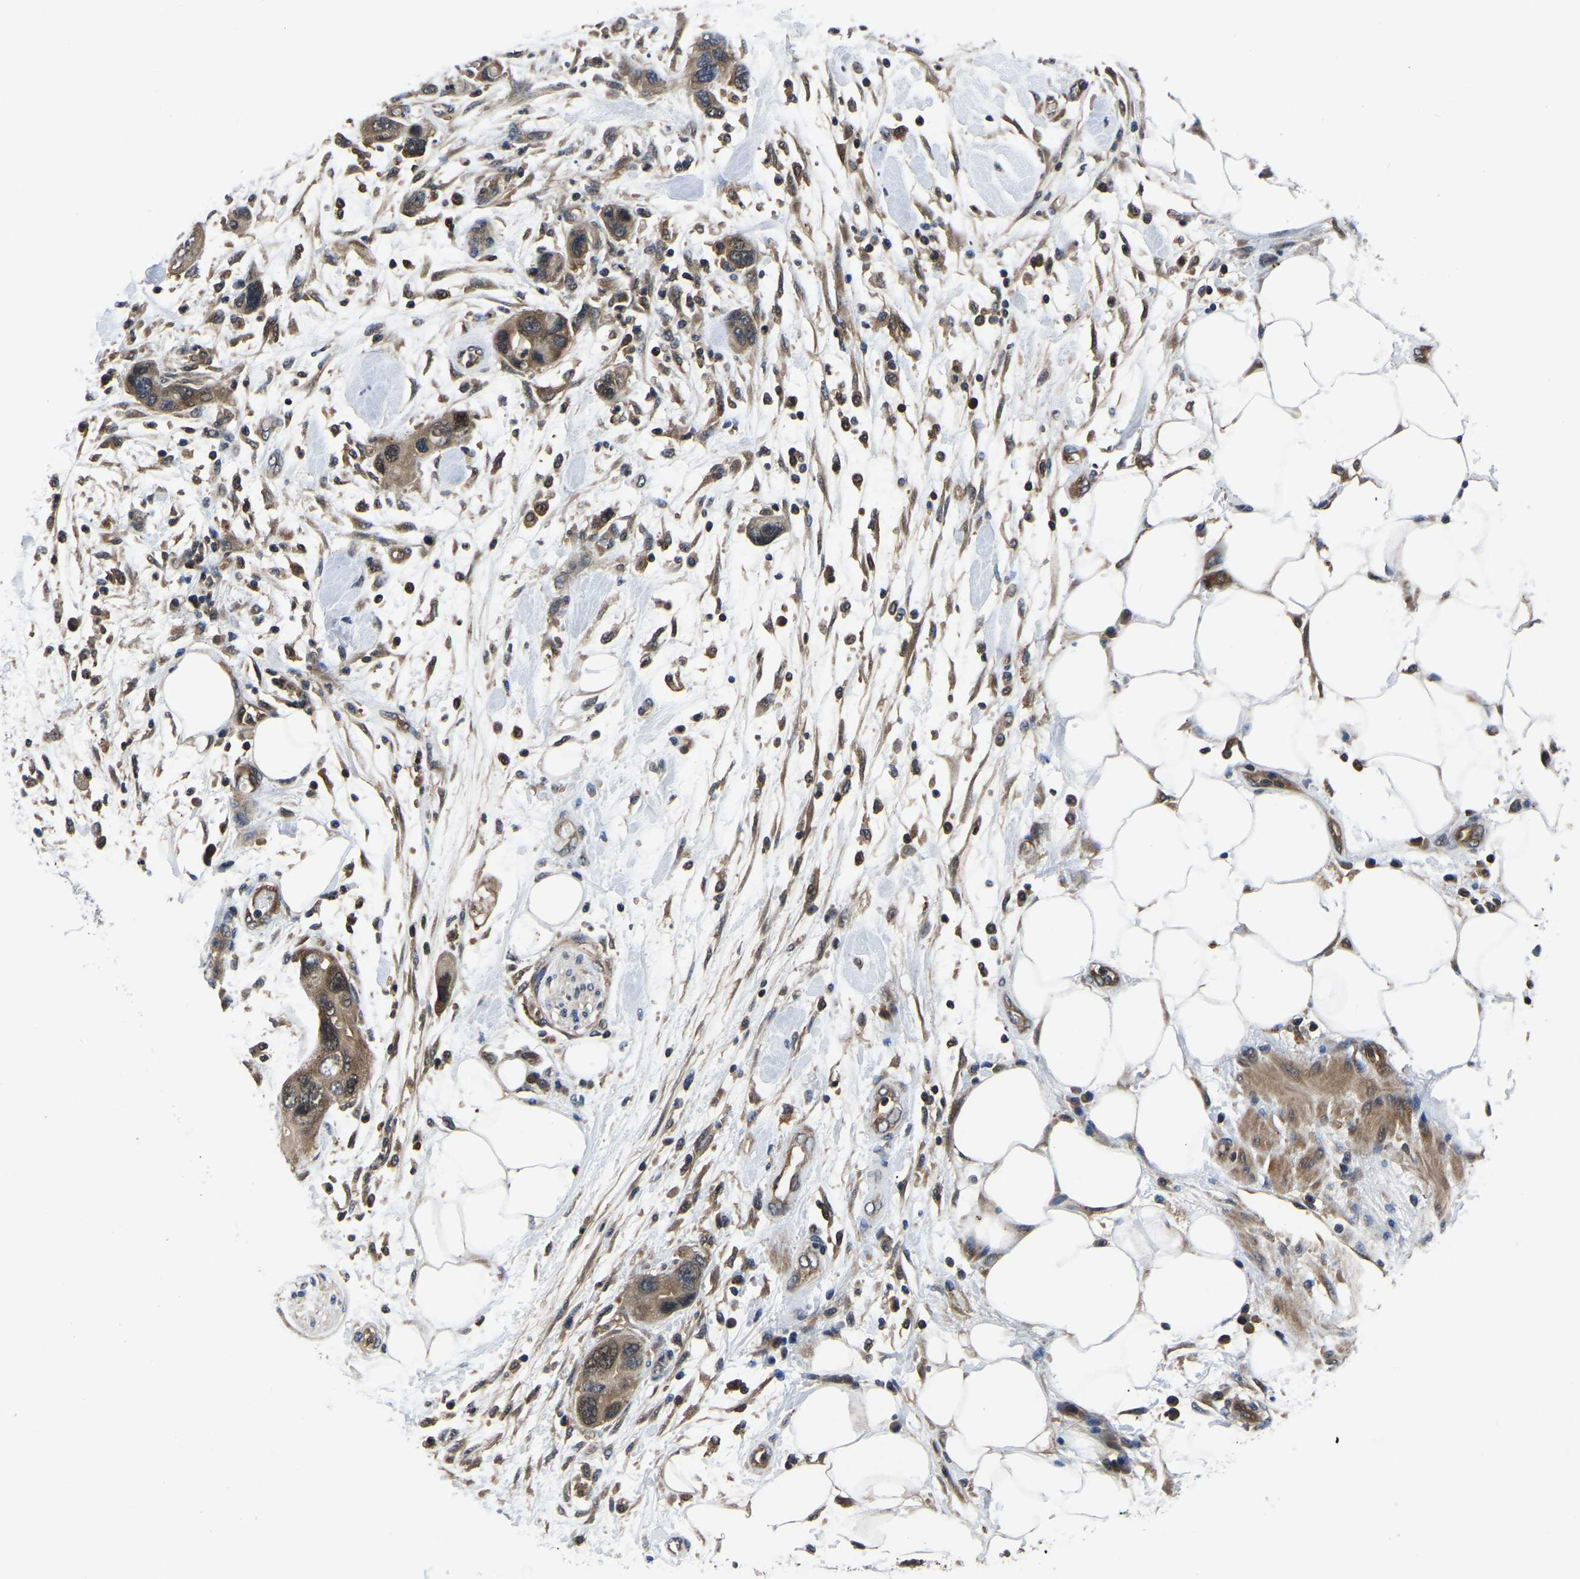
{"staining": {"intensity": "moderate", "quantity": ">75%", "location": "cytoplasmic/membranous"}, "tissue": "pancreatic cancer", "cell_type": "Tumor cells", "image_type": "cancer", "snomed": [{"axis": "morphology", "description": "Normal tissue, NOS"}, {"axis": "morphology", "description": "Adenocarcinoma, NOS"}, {"axis": "topography", "description": "Pancreas"}], "caption": "This is an image of IHC staining of pancreatic cancer (adenocarcinoma), which shows moderate positivity in the cytoplasmic/membranous of tumor cells.", "gene": "FGD5", "patient": {"sex": "female", "age": 71}}